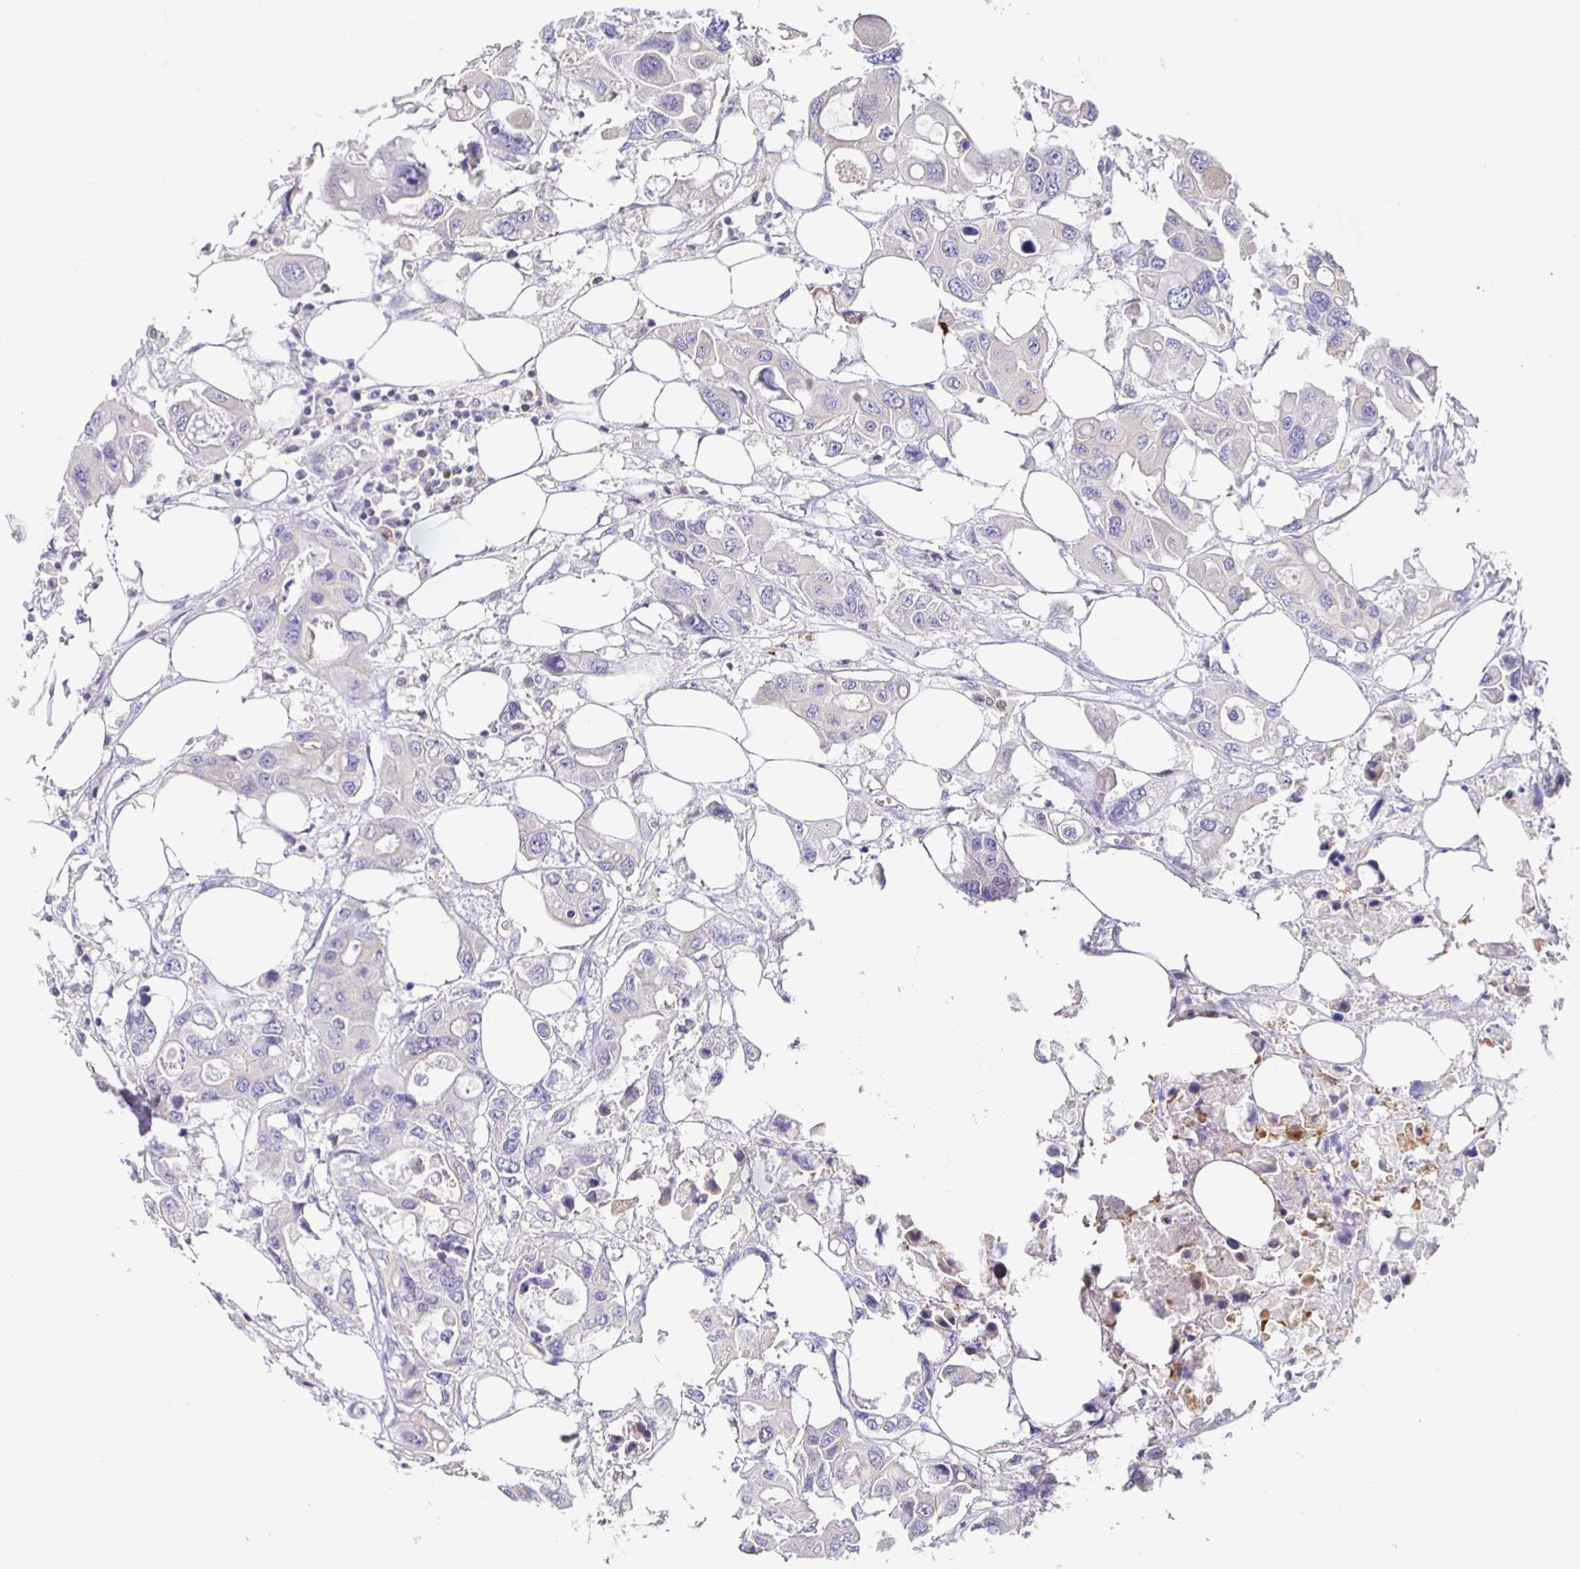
{"staining": {"intensity": "negative", "quantity": "none", "location": "none"}, "tissue": "colorectal cancer", "cell_type": "Tumor cells", "image_type": "cancer", "snomed": [{"axis": "morphology", "description": "Adenocarcinoma, NOS"}, {"axis": "topography", "description": "Colon"}], "caption": "High magnification brightfield microscopy of colorectal adenocarcinoma stained with DAB (3,3'-diaminobenzidine) (brown) and counterstained with hematoxylin (blue): tumor cells show no significant expression. Brightfield microscopy of immunohistochemistry stained with DAB (brown) and hematoxylin (blue), captured at high magnification.", "gene": "SATB1", "patient": {"sex": "male", "age": 77}}